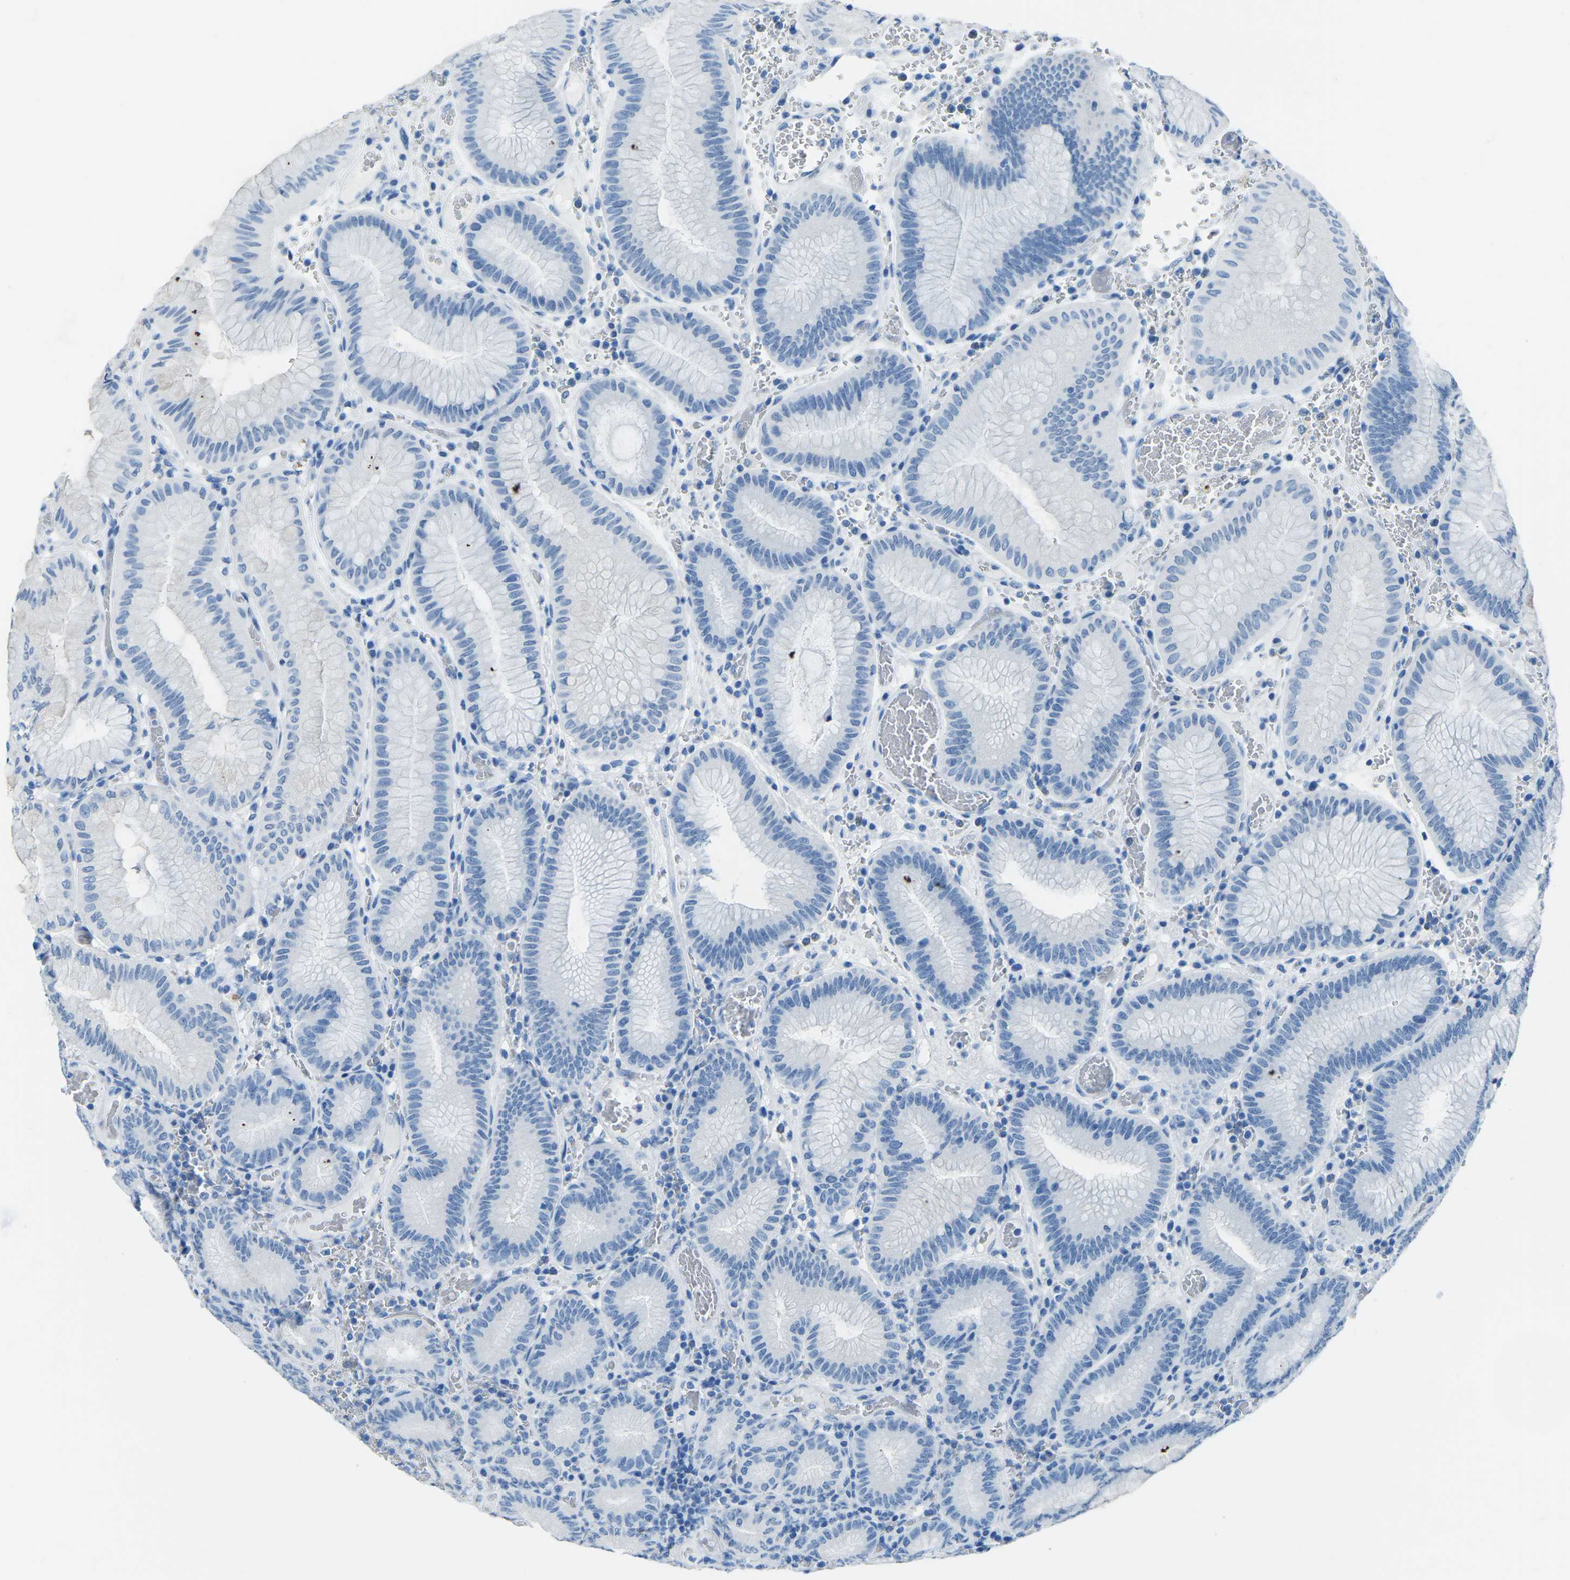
{"staining": {"intensity": "negative", "quantity": "none", "location": "none"}, "tissue": "stomach", "cell_type": "Glandular cells", "image_type": "normal", "snomed": [{"axis": "morphology", "description": "Normal tissue, NOS"}, {"axis": "morphology", "description": "Carcinoid, malignant, NOS"}, {"axis": "topography", "description": "Stomach, upper"}], "caption": "The histopathology image displays no significant expression in glandular cells of stomach.", "gene": "MYH8", "patient": {"sex": "male", "age": 39}}